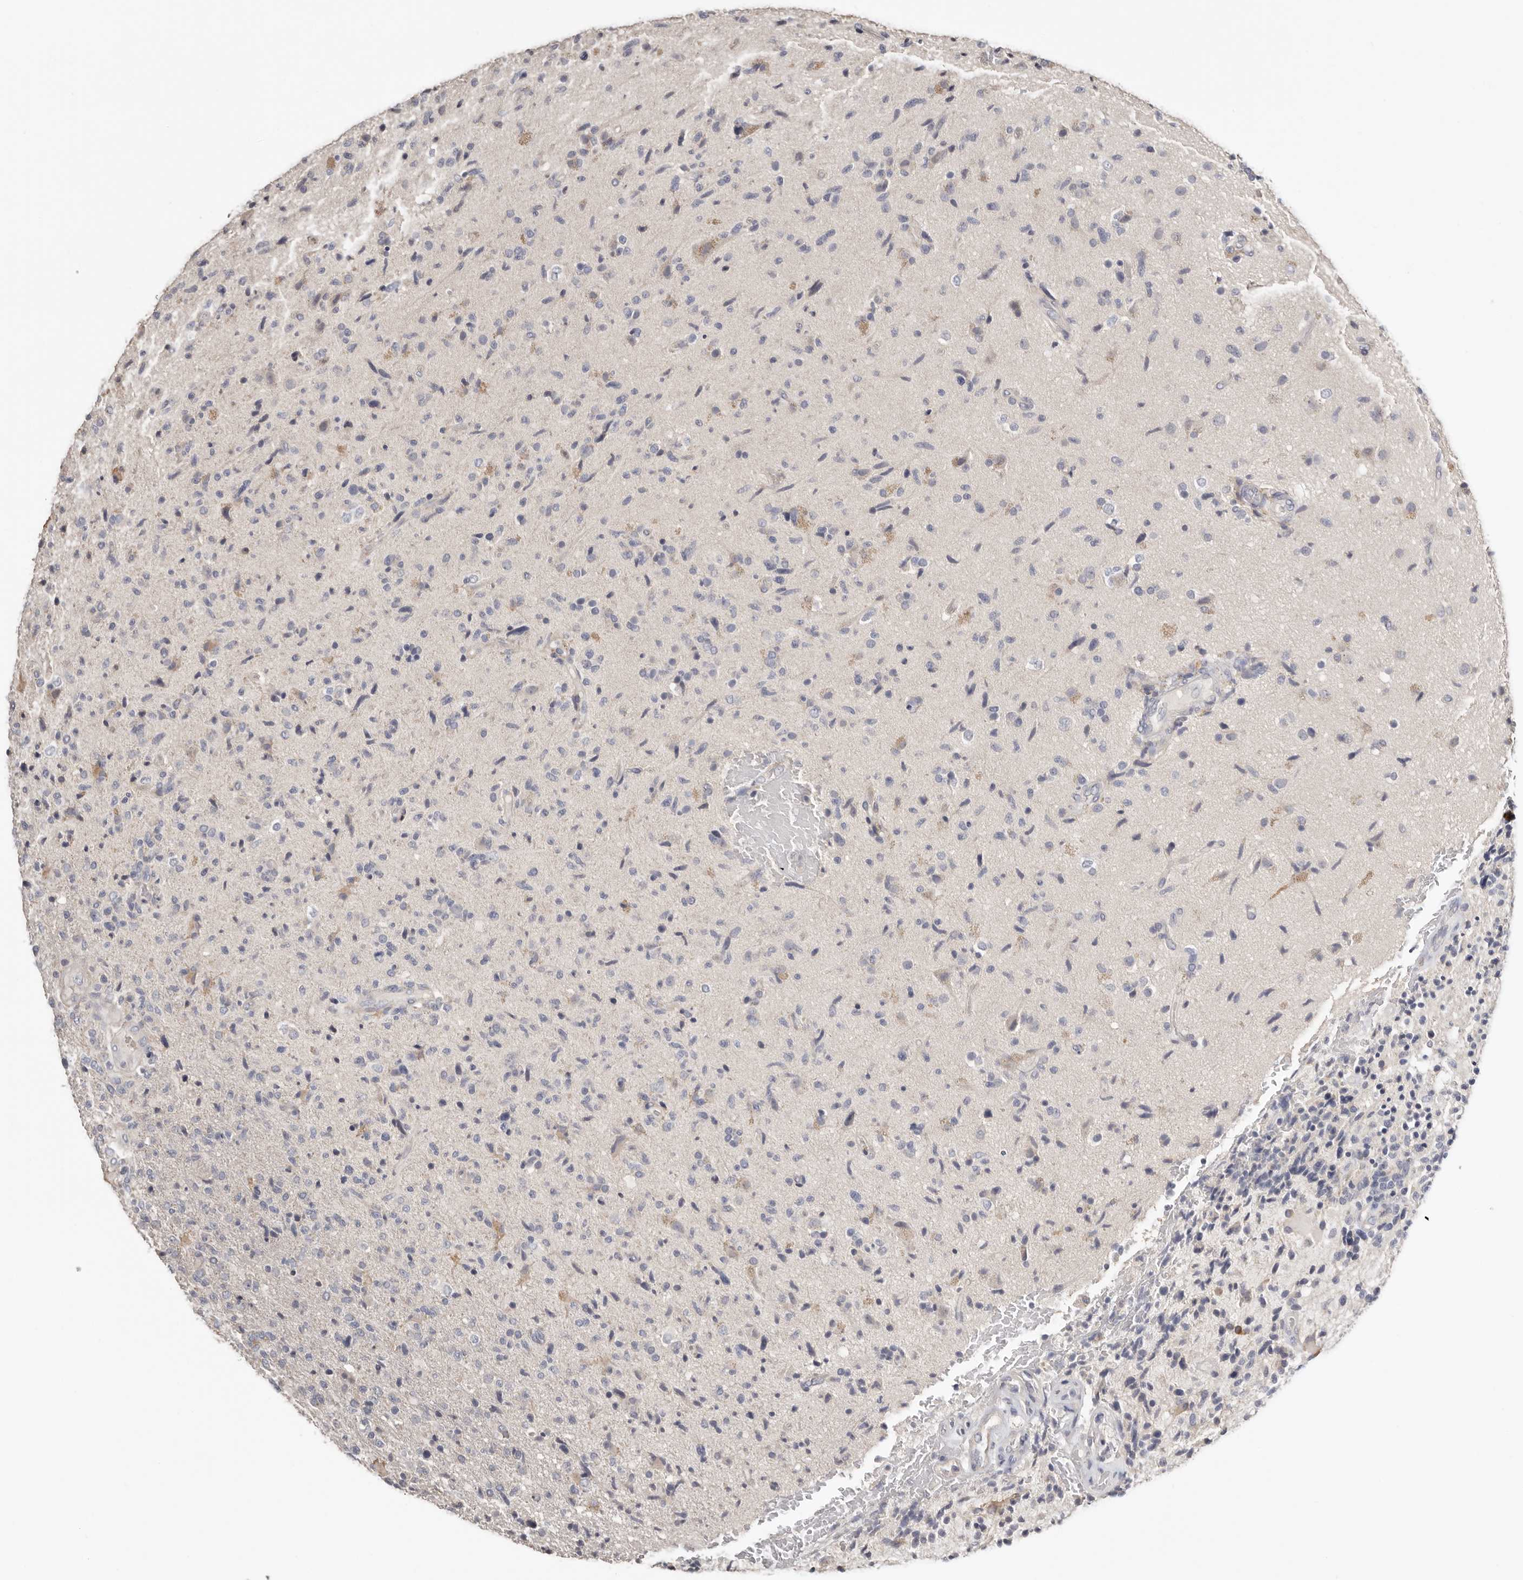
{"staining": {"intensity": "weak", "quantity": "<25%", "location": "cytoplasmic/membranous"}, "tissue": "glioma", "cell_type": "Tumor cells", "image_type": "cancer", "snomed": [{"axis": "morphology", "description": "Glioma, malignant, High grade"}, {"axis": "topography", "description": "Brain"}], "caption": "Tumor cells show no significant protein expression in high-grade glioma (malignant).", "gene": "S100A14", "patient": {"sex": "male", "age": 72}}